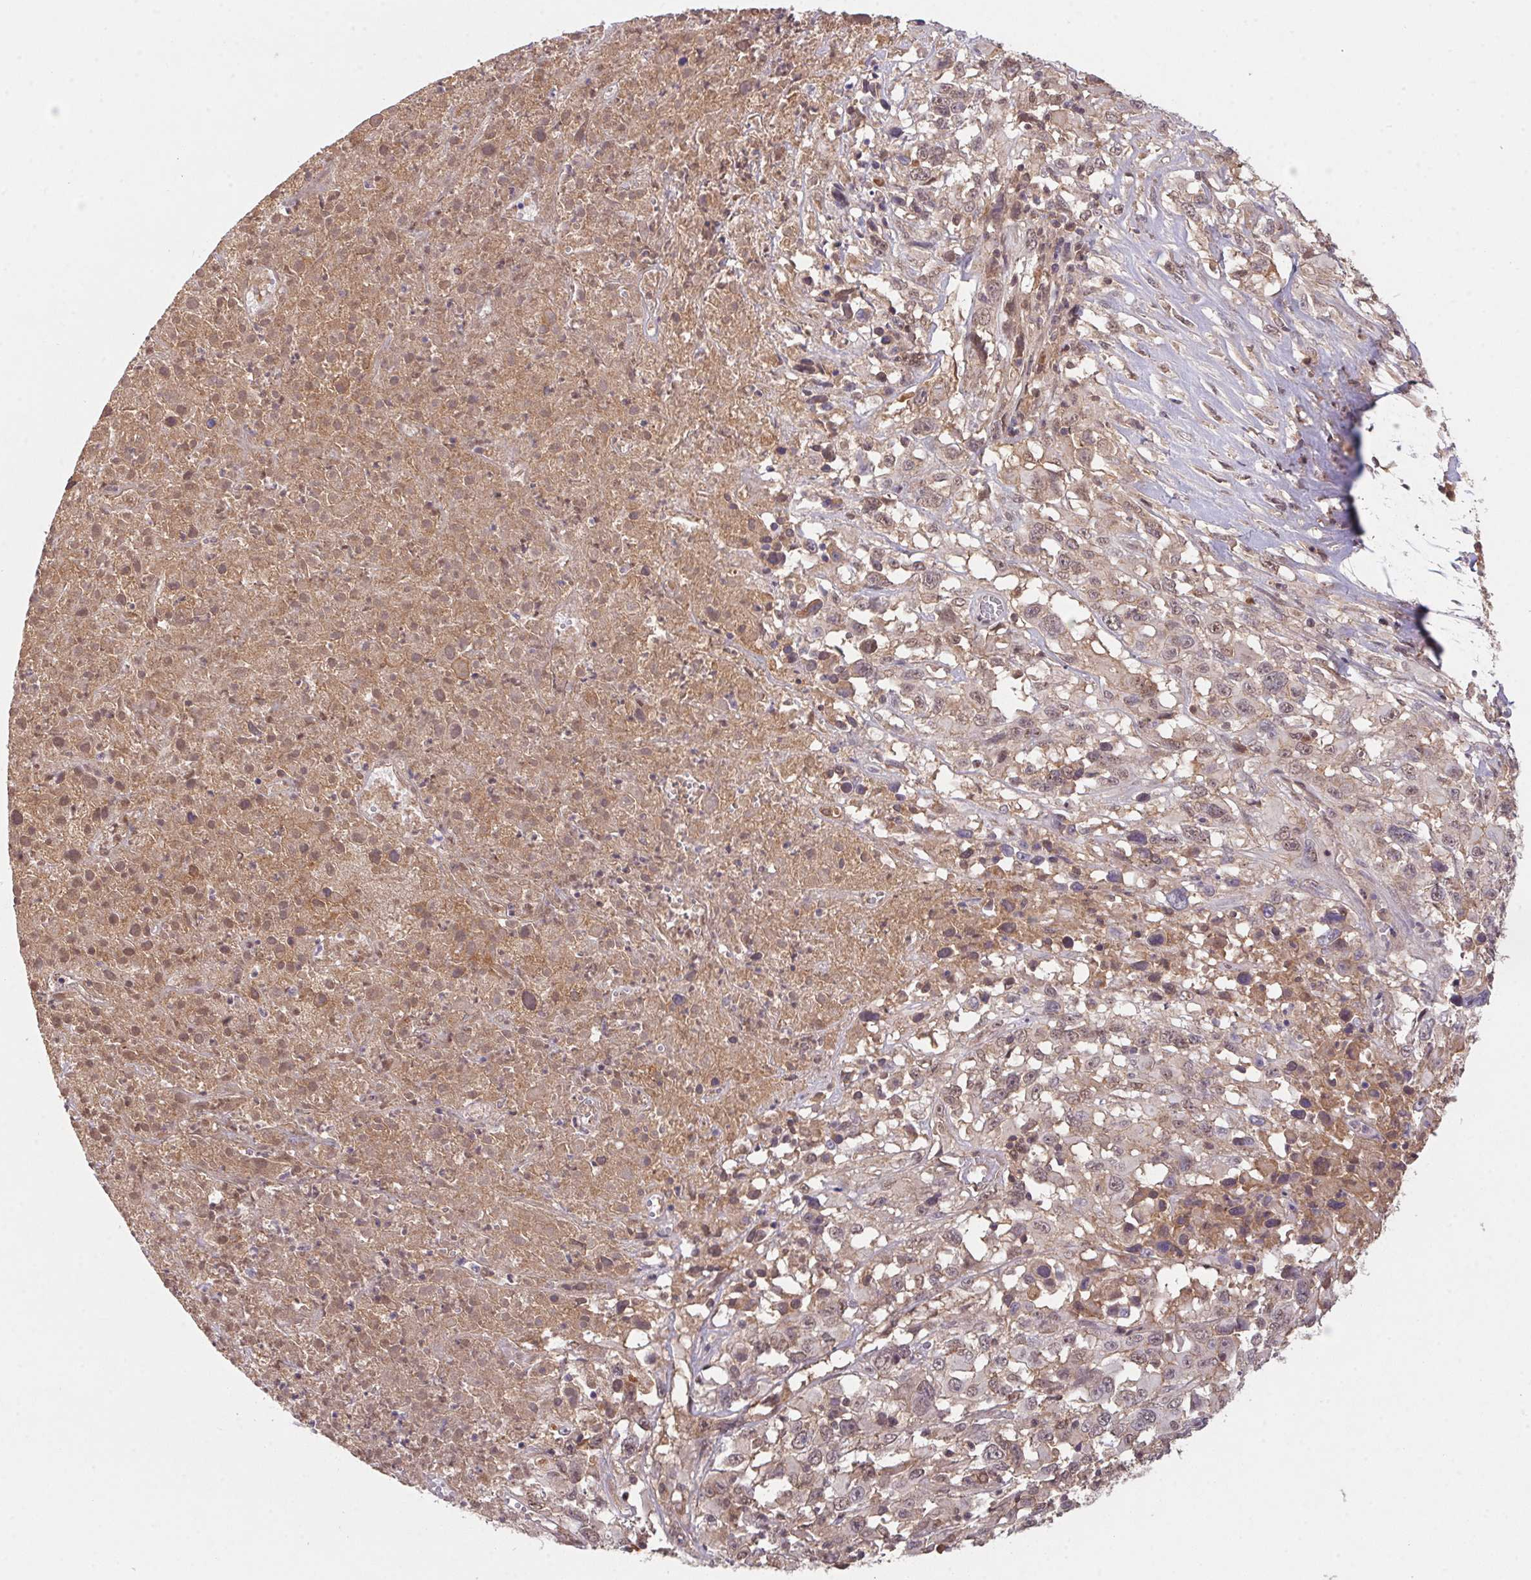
{"staining": {"intensity": "weak", "quantity": "25%-75%", "location": "cytoplasmic/membranous,nuclear"}, "tissue": "melanoma", "cell_type": "Tumor cells", "image_type": "cancer", "snomed": [{"axis": "morphology", "description": "Malignant melanoma, Metastatic site"}, {"axis": "topography", "description": "Soft tissue"}], "caption": "Melanoma tissue demonstrates weak cytoplasmic/membranous and nuclear staining in about 25%-75% of tumor cells, visualized by immunohistochemistry.", "gene": "SLC52A2", "patient": {"sex": "male", "age": 50}}